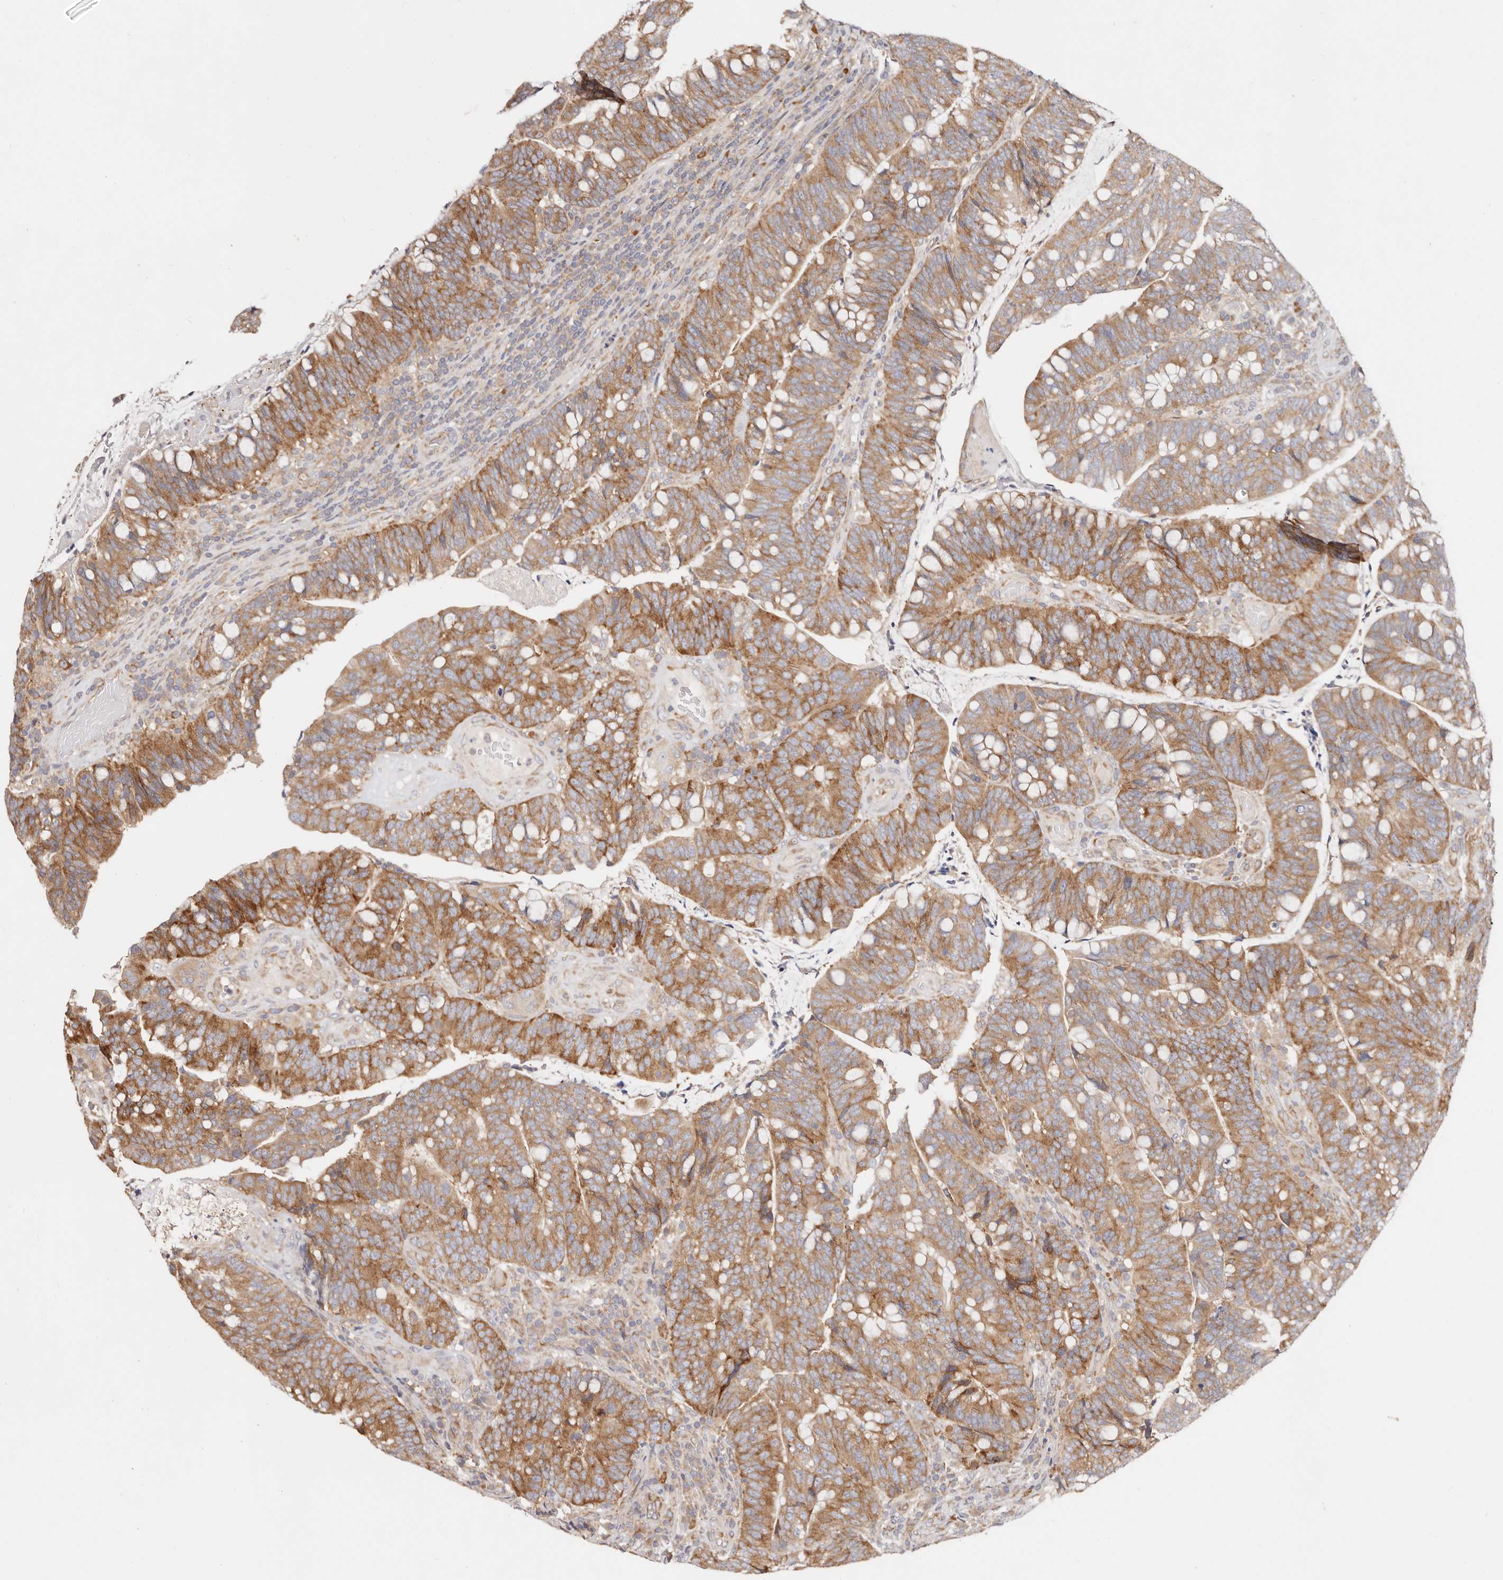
{"staining": {"intensity": "moderate", "quantity": ">75%", "location": "cytoplasmic/membranous"}, "tissue": "colorectal cancer", "cell_type": "Tumor cells", "image_type": "cancer", "snomed": [{"axis": "morphology", "description": "Adenocarcinoma, NOS"}, {"axis": "topography", "description": "Colon"}], "caption": "Human colorectal cancer stained with a brown dye displays moderate cytoplasmic/membranous positive positivity in approximately >75% of tumor cells.", "gene": "GNA13", "patient": {"sex": "female", "age": 66}}